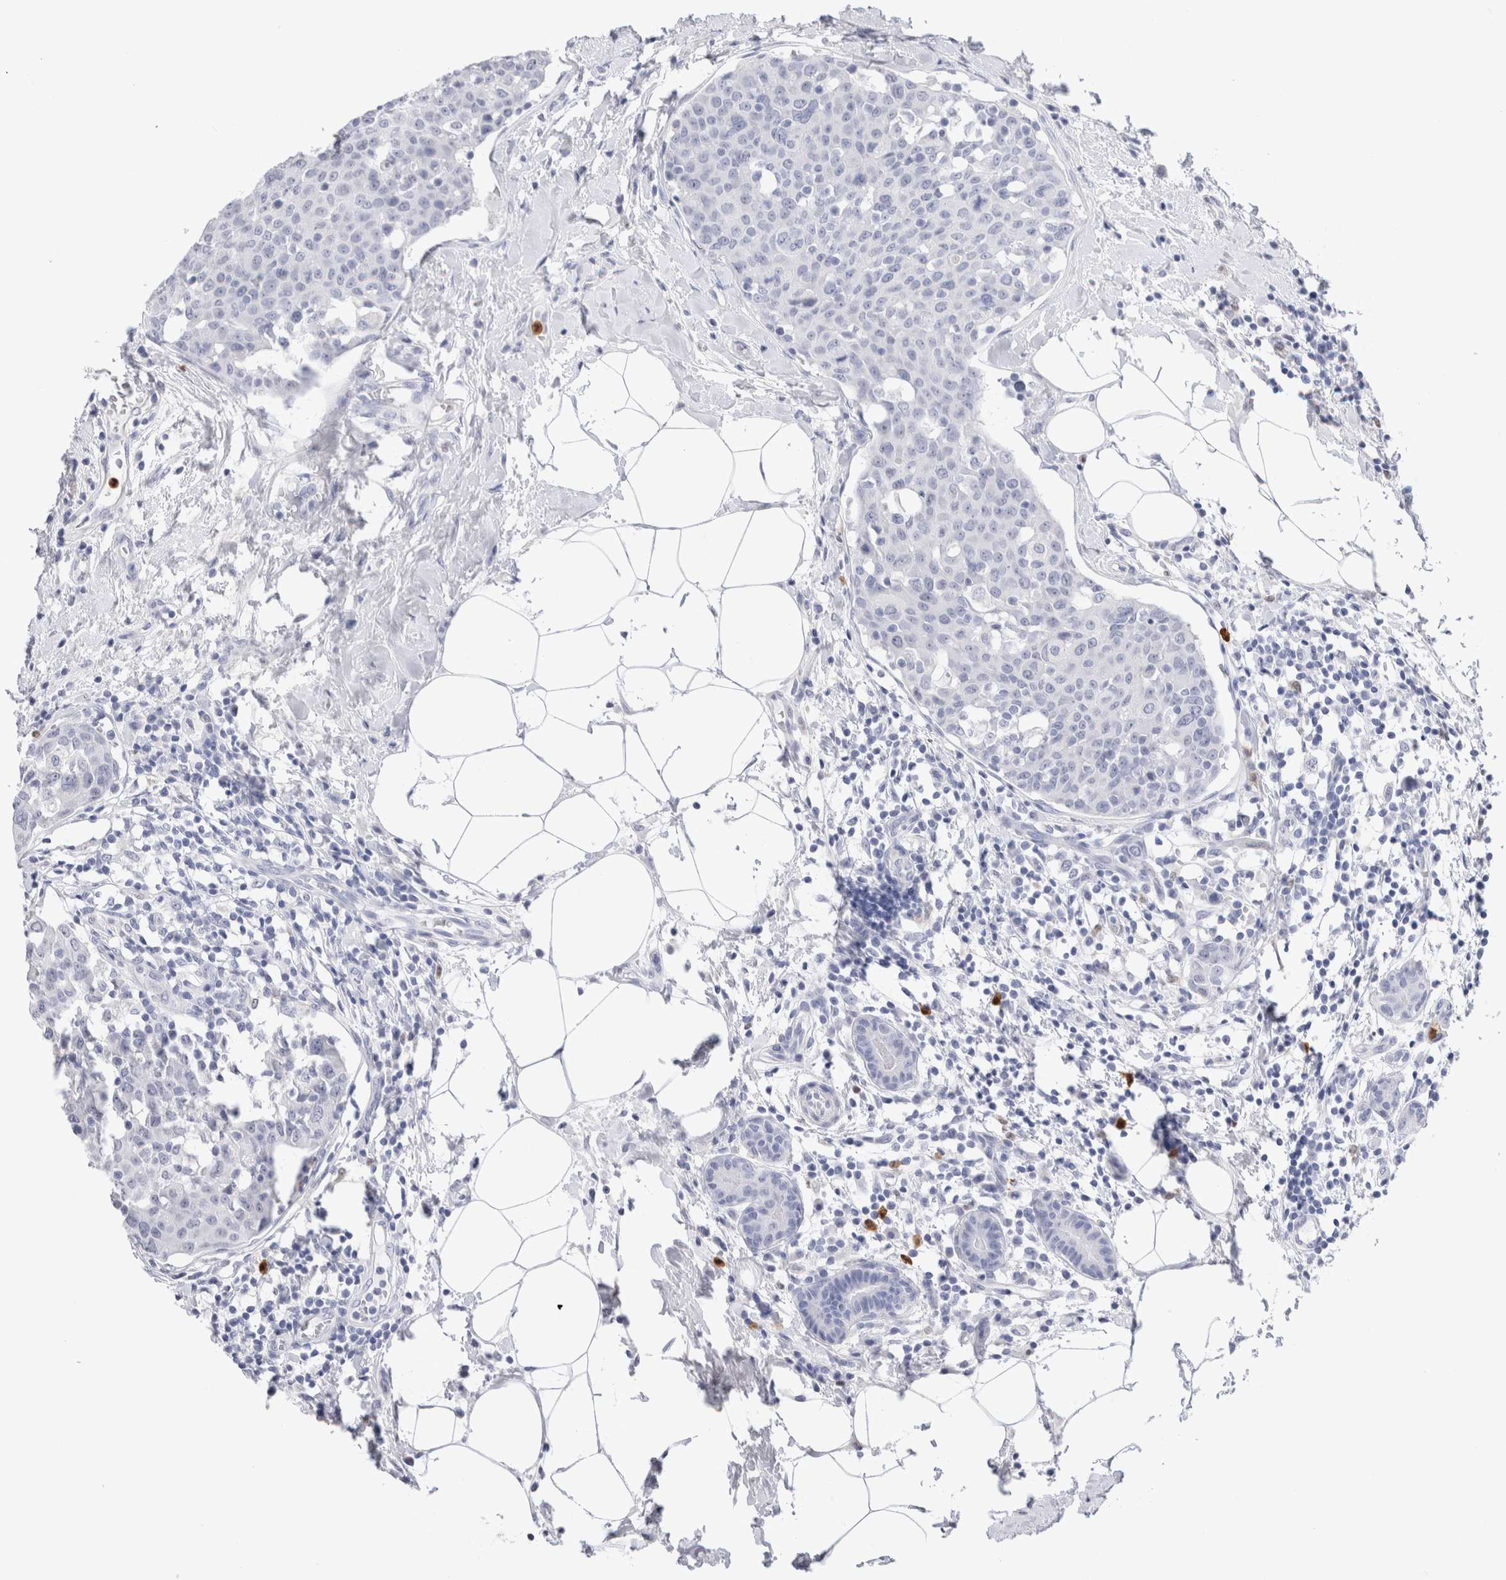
{"staining": {"intensity": "negative", "quantity": "none", "location": "none"}, "tissue": "breast cancer", "cell_type": "Tumor cells", "image_type": "cancer", "snomed": [{"axis": "morphology", "description": "Normal tissue, NOS"}, {"axis": "morphology", "description": "Duct carcinoma"}, {"axis": "topography", "description": "Breast"}], "caption": "Human breast cancer stained for a protein using immunohistochemistry (IHC) demonstrates no expression in tumor cells.", "gene": "SLC10A5", "patient": {"sex": "female", "age": 37}}